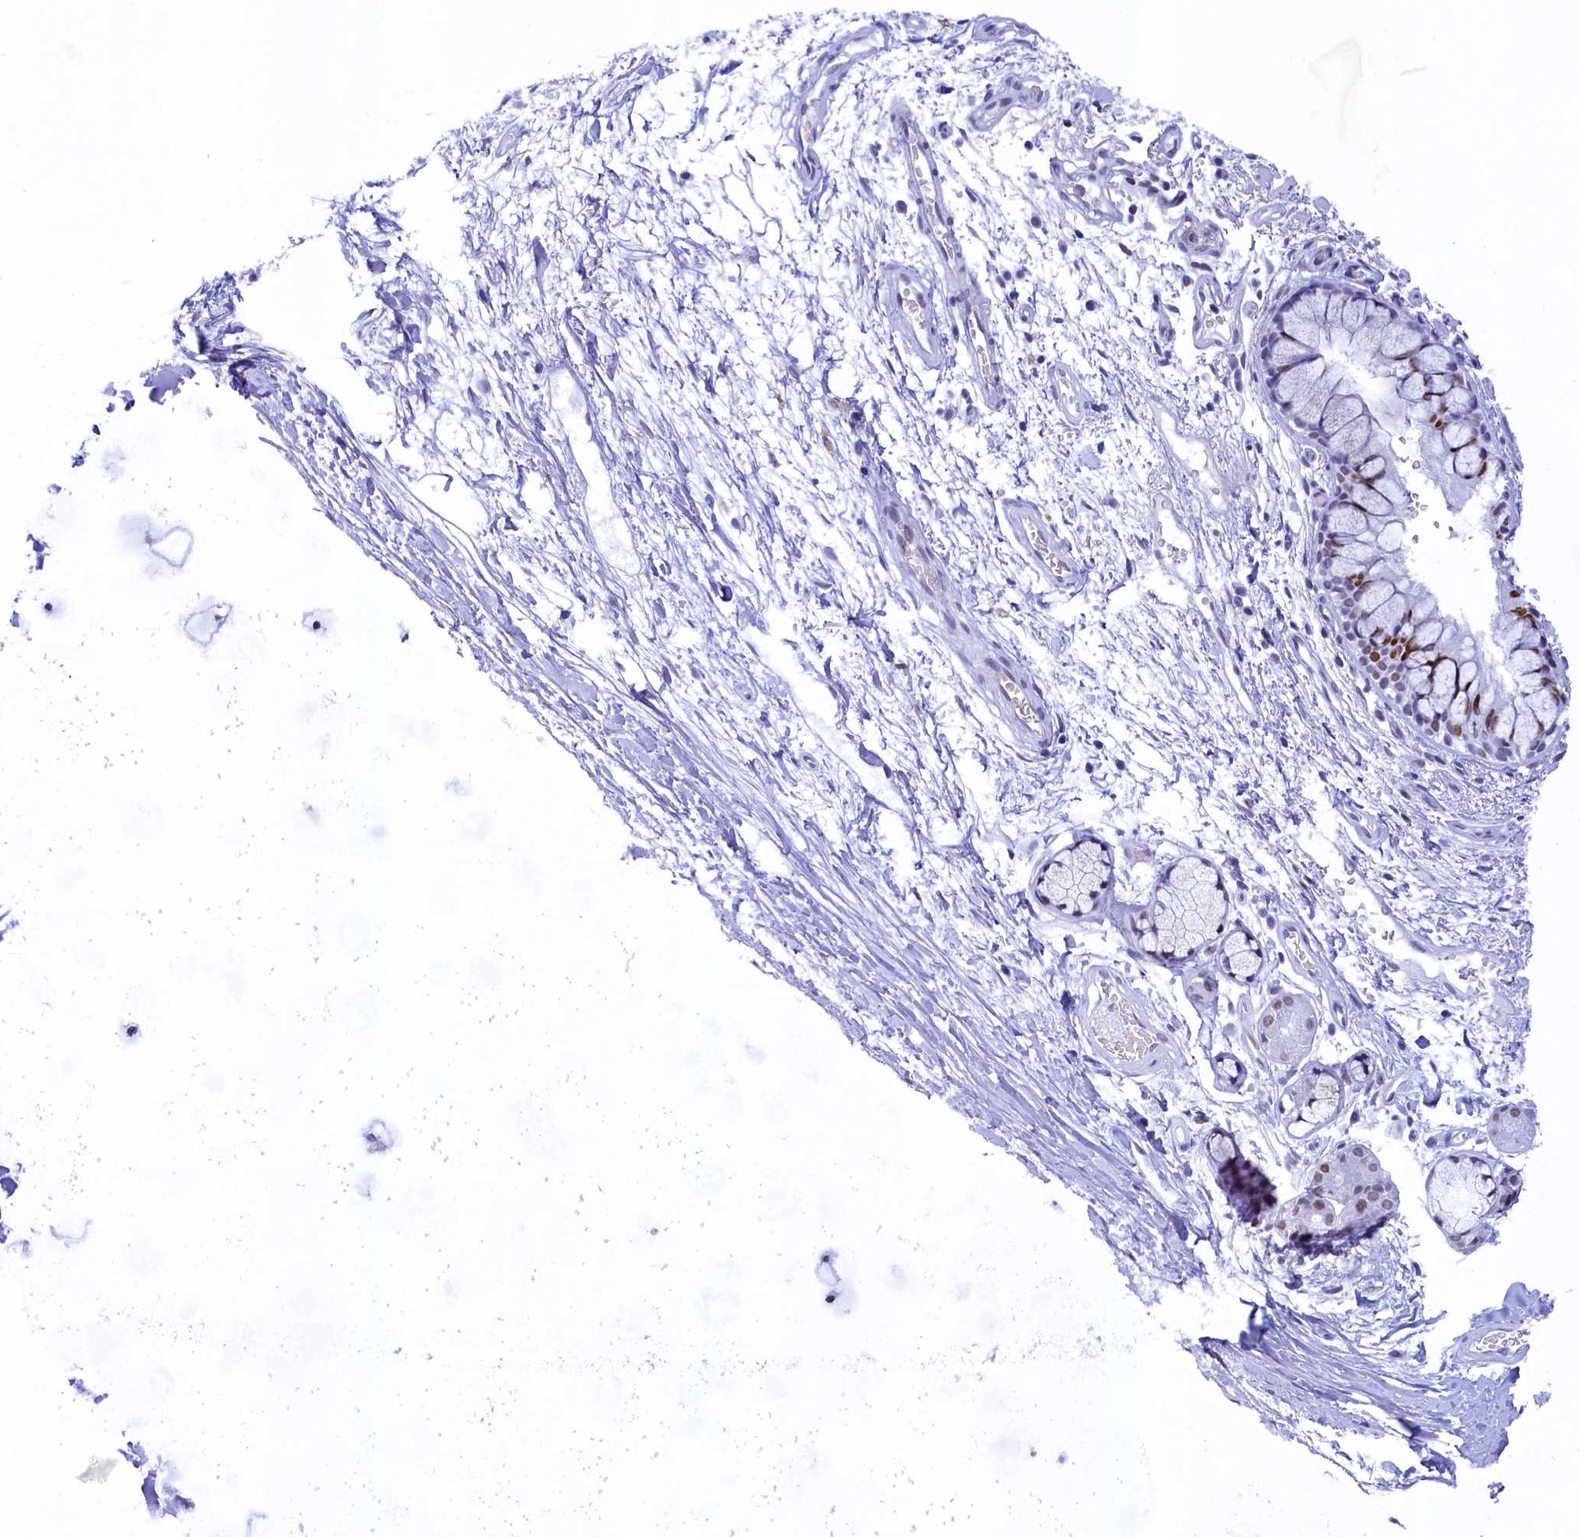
{"staining": {"intensity": "strong", "quantity": "25%-75%", "location": "nuclear"}, "tissue": "bronchus", "cell_type": "Respiratory epithelial cells", "image_type": "normal", "snomed": [{"axis": "morphology", "description": "Normal tissue, NOS"}, {"axis": "topography", "description": "Bronchus"}], "caption": "Immunohistochemical staining of benign bronchus shows high levels of strong nuclear positivity in approximately 25%-75% of respiratory epithelial cells. Immunohistochemistry (ihc) stains the protein in brown and the nuclei are stained blue.", "gene": "SUGP2", "patient": {"sex": "male", "age": 65}}